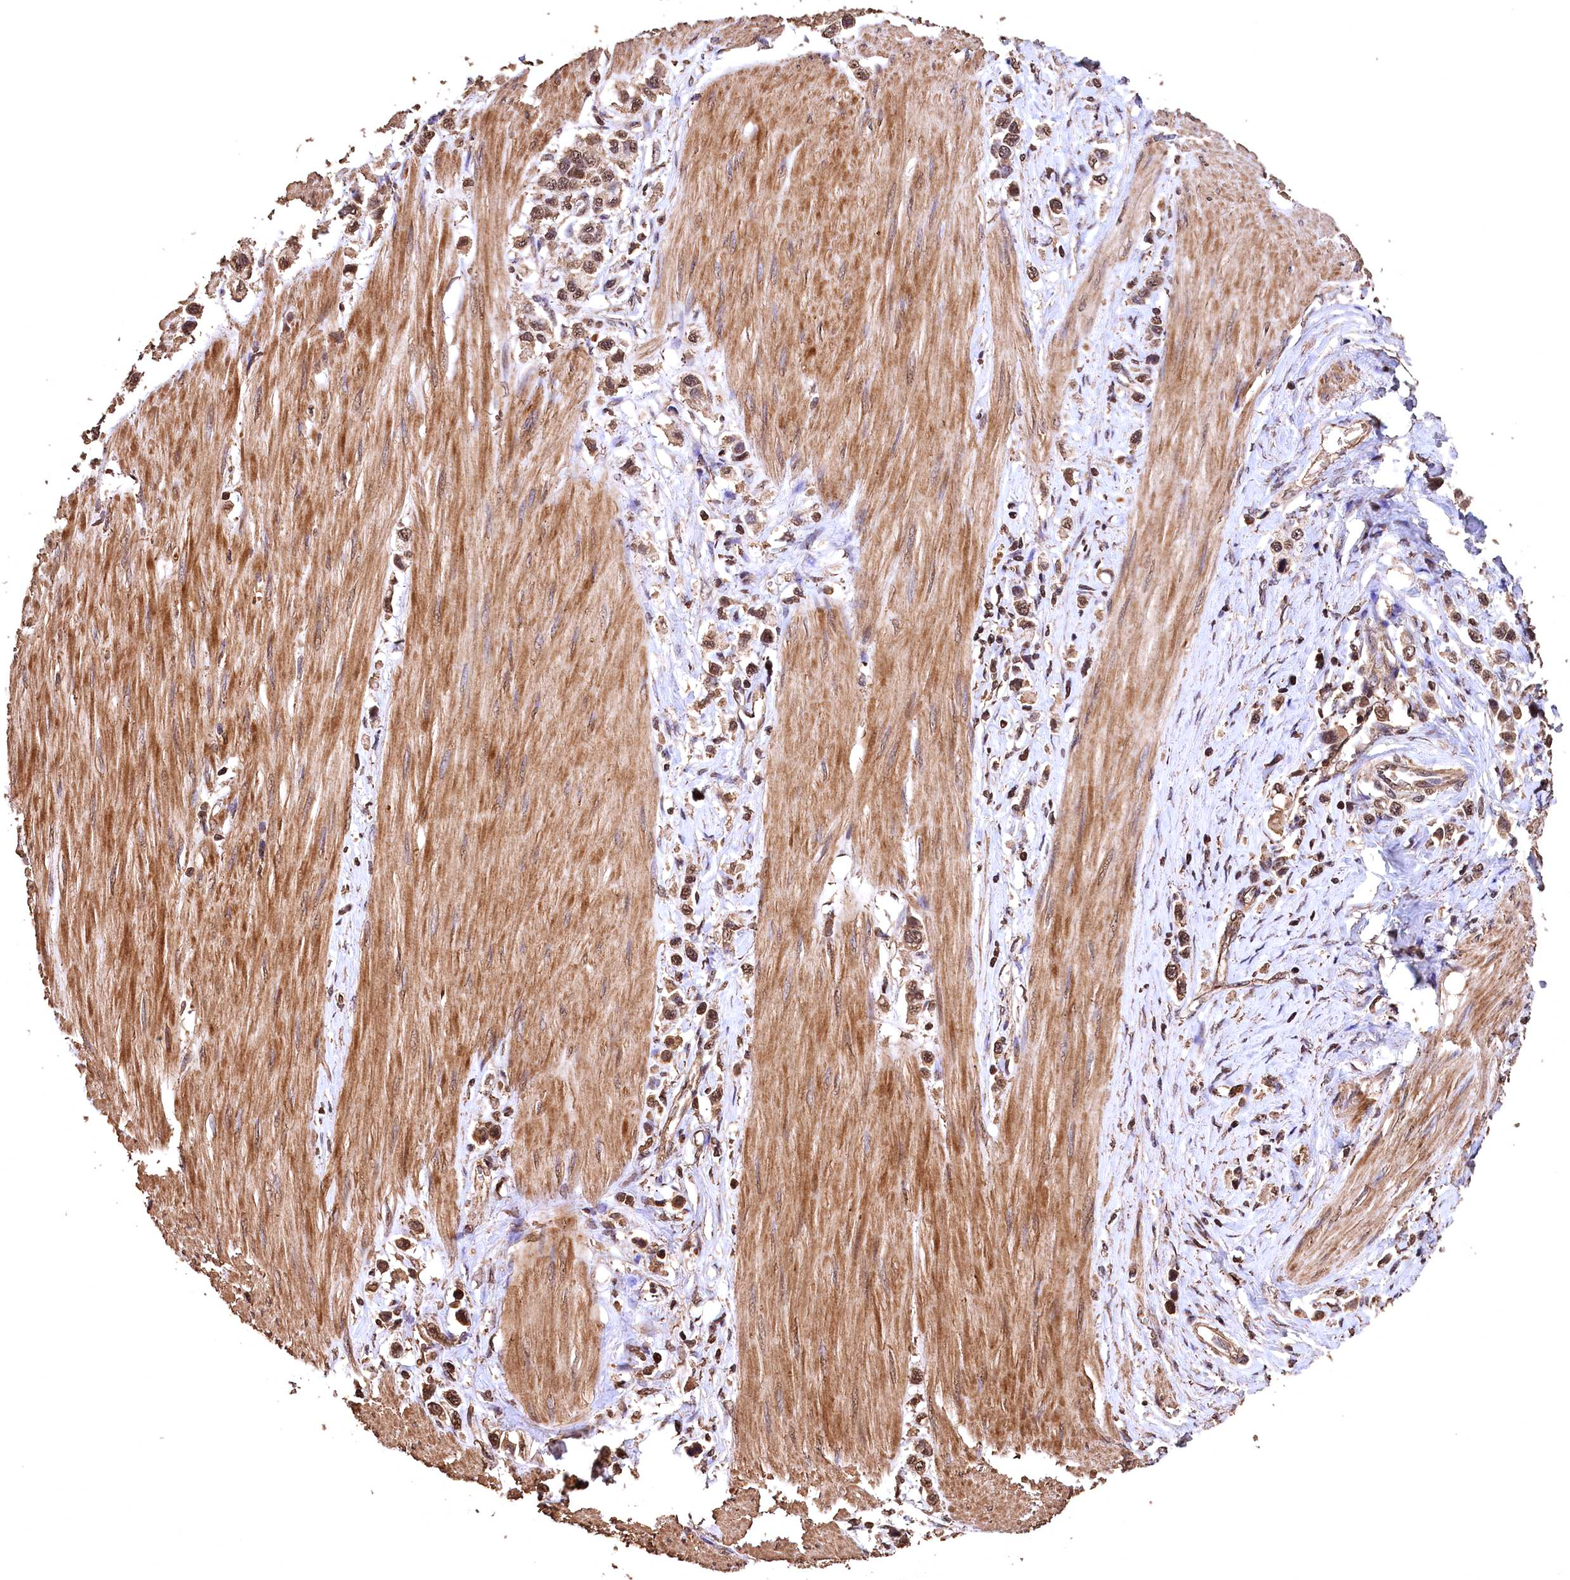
{"staining": {"intensity": "moderate", "quantity": ">75%", "location": "nuclear"}, "tissue": "stomach cancer", "cell_type": "Tumor cells", "image_type": "cancer", "snomed": [{"axis": "morphology", "description": "Adenocarcinoma, NOS"}, {"axis": "topography", "description": "Stomach"}], "caption": "This histopathology image displays immunohistochemistry staining of stomach adenocarcinoma, with medium moderate nuclear positivity in about >75% of tumor cells.", "gene": "CEP57L1", "patient": {"sex": "female", "age": 65}}